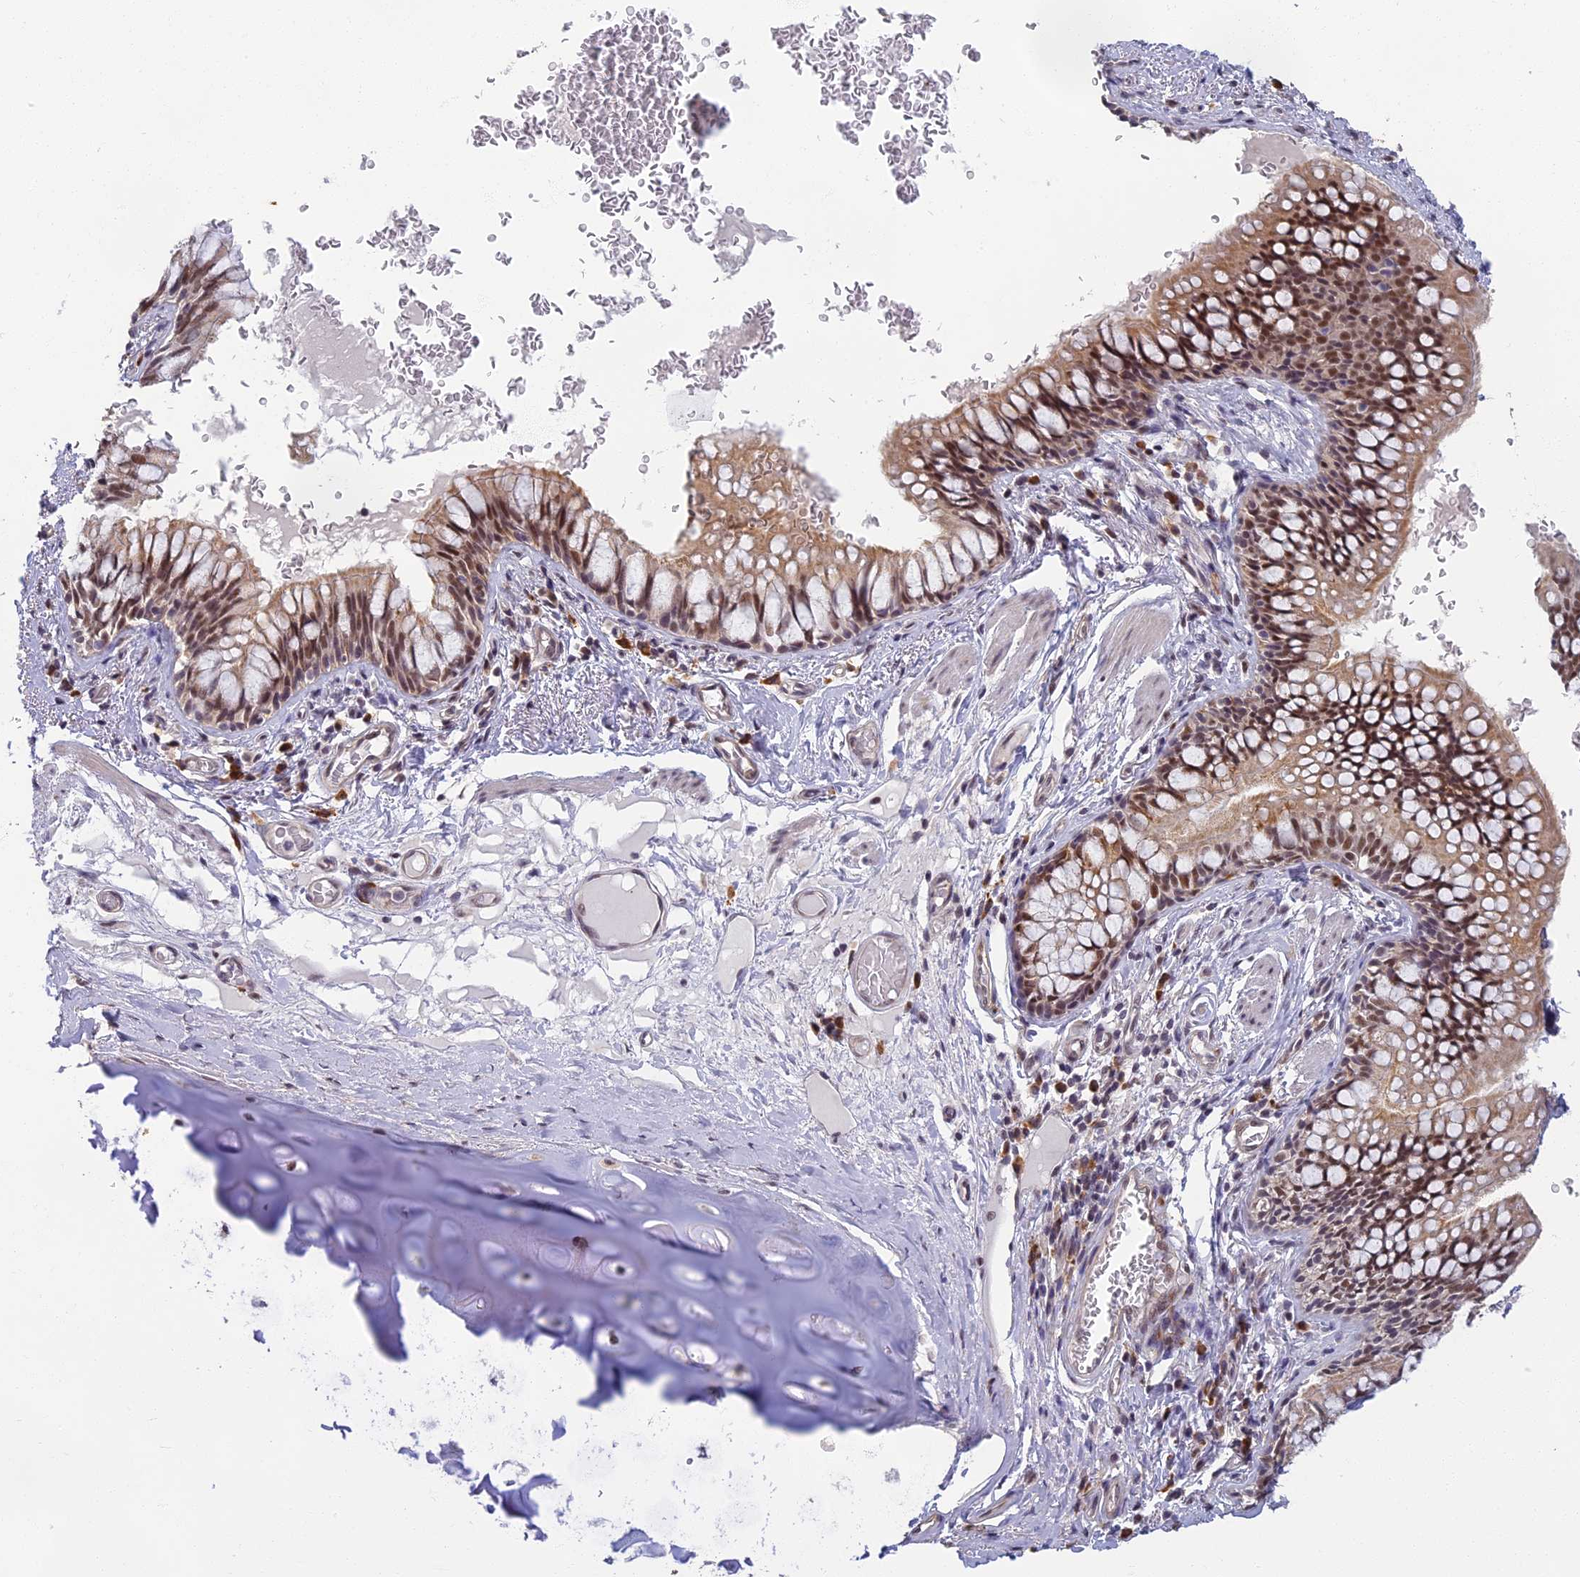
{"staining": {"intensity": "moderate", "quantity": ">75%", "location": "cytoplasmic/membranous,nuclear"}, "tissue": "bronchus", "cell_type": "Respiratory epithelial cells", "image_type": "normal", "snomed": [{"axis": "morphology", "description": "Normal tissue, NOS"}, {"axis": "topography", "description": "Cartilage tissue"}, {"axis": "topography", "description": "Bronchus"}], "caption": "A brown stain labels moderate cytoplasmic/membranous,nuclear positivity of a protein in respiratory epithelial cells of normal human bronchus.", "gene": "MORF4L1", "patient": {"sex": "female", "age": 36}}